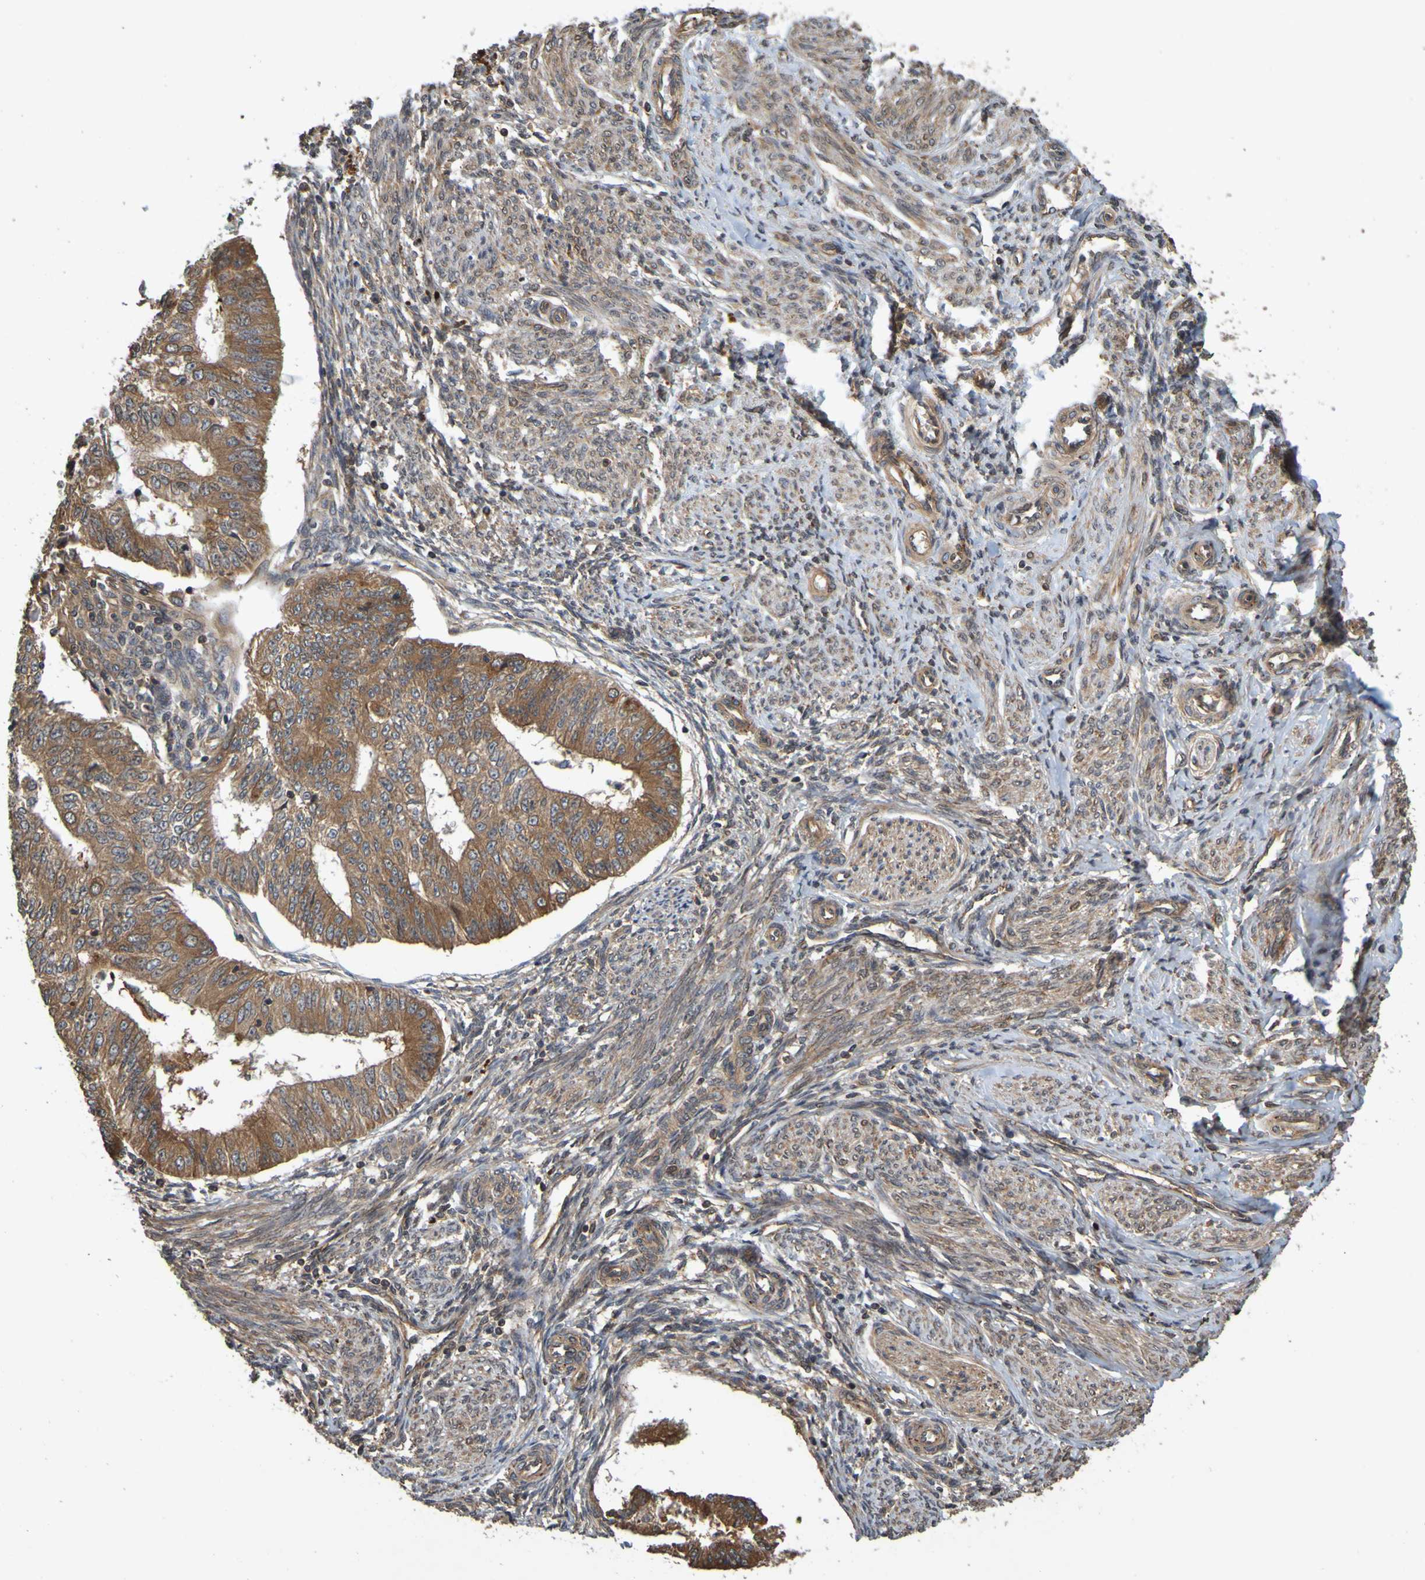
{"staining": {"intensity": "strong", "quantity": ">75%", "location": "cytoplasmic/membranous"}, "tissue": "endometrial cancer", "cell_type": "Tumor cells", "image_type": "cancer", "snomed": [{"axis": "morphology", "description": "Adenocarcinoma, NOS"}, {"axis": "topography", "description": "Endometrium"}], "caption": "Immunohistochemistry (DAB) staining of human endometrial cancer displays strong cytoplasmic/membranous protein positivity in approximately >75% of tumor cells.", "gene": "OCRL", "patient": {"sex": "female", "age": 32}}